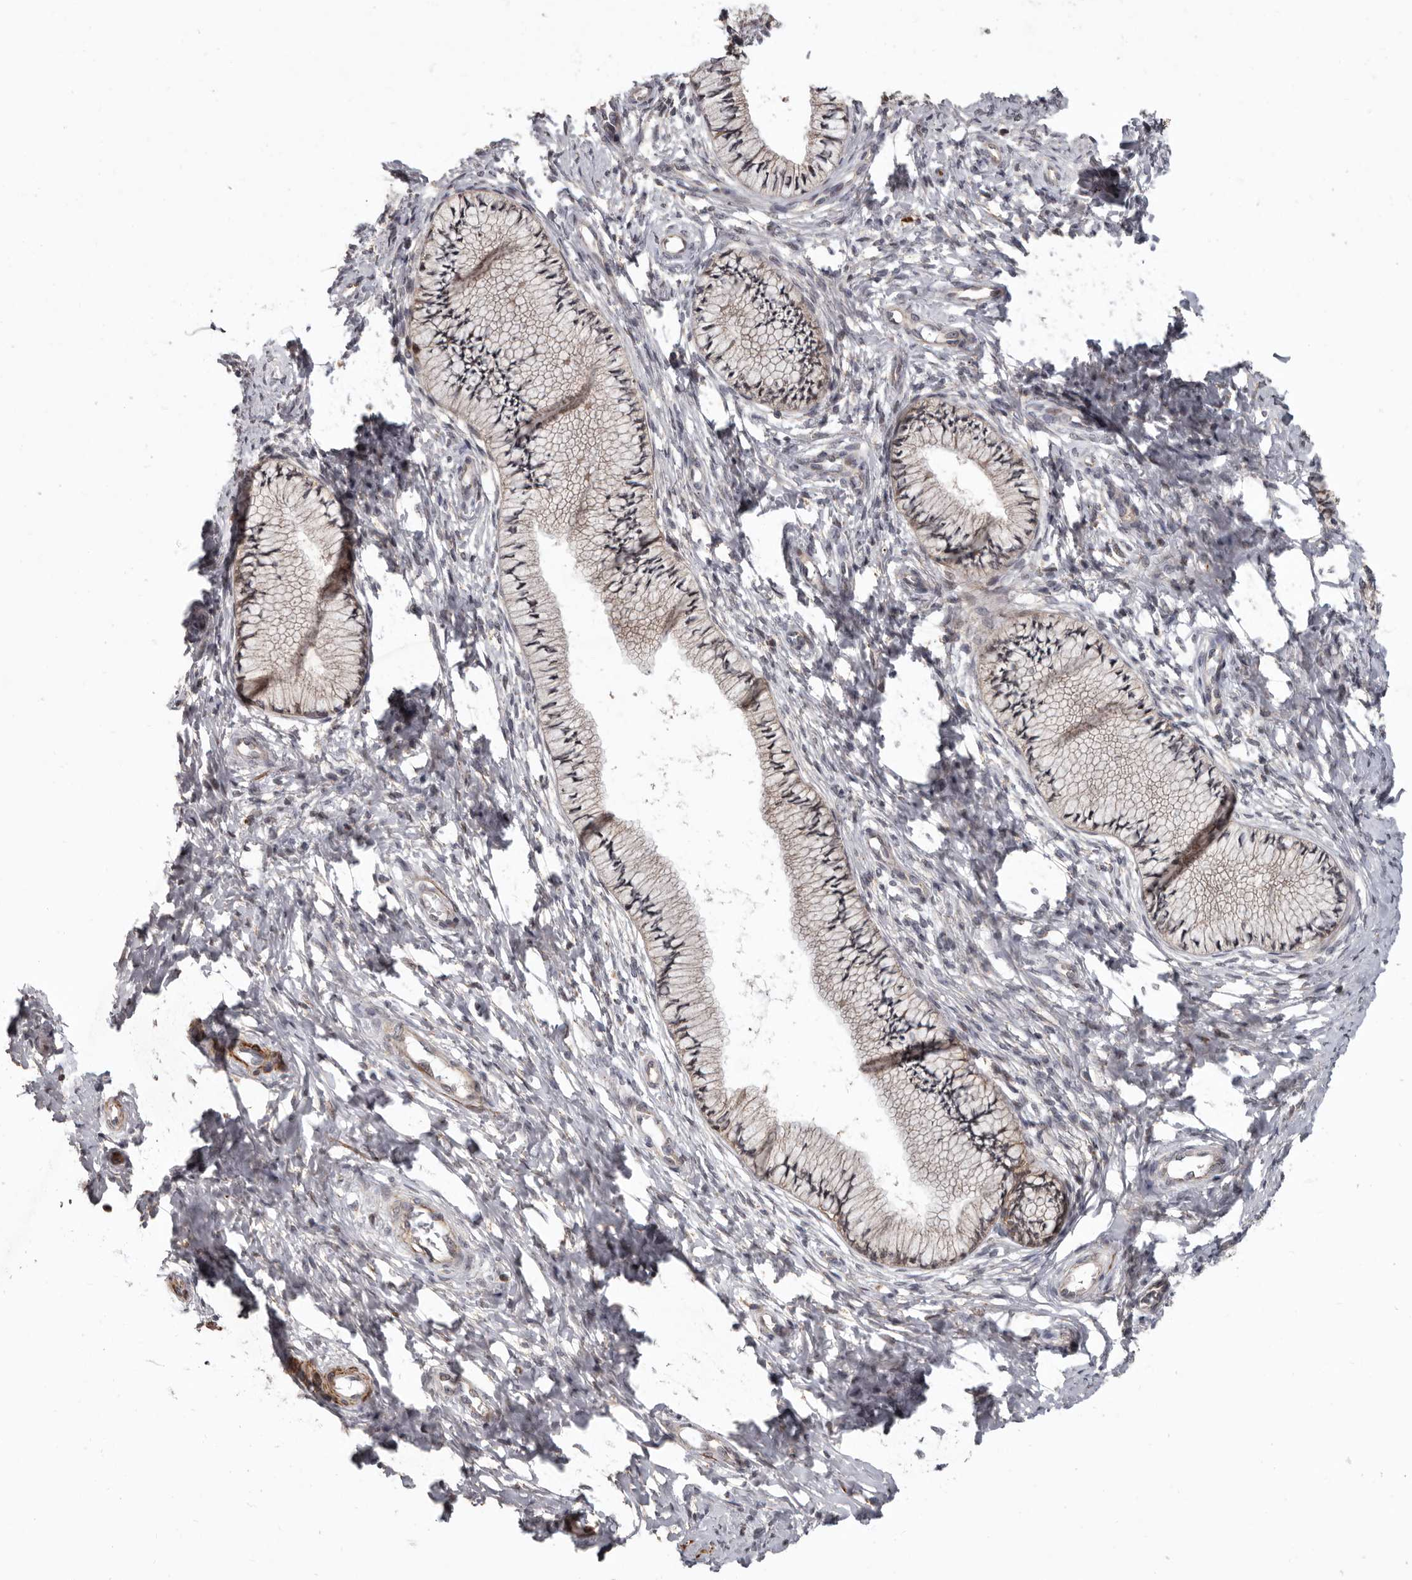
{"staining": {"intensity": "weak", "quantity": "<25%", "location": "cytoplasmic/membranous"}, "tissue": "cervix", "cell_type": "Glandular cells", "image_type": "normal", "snomed": [{"axis": "morphology", "description": "Normal tissue, NOS"}, {"axis": "topography", "description": "Cervix"}], "caption": "Glandular cells show no significant protein staining in unremarkable cervix.", "gene": "FGFR4", "patient": {"sex": "female", "age": 36}}